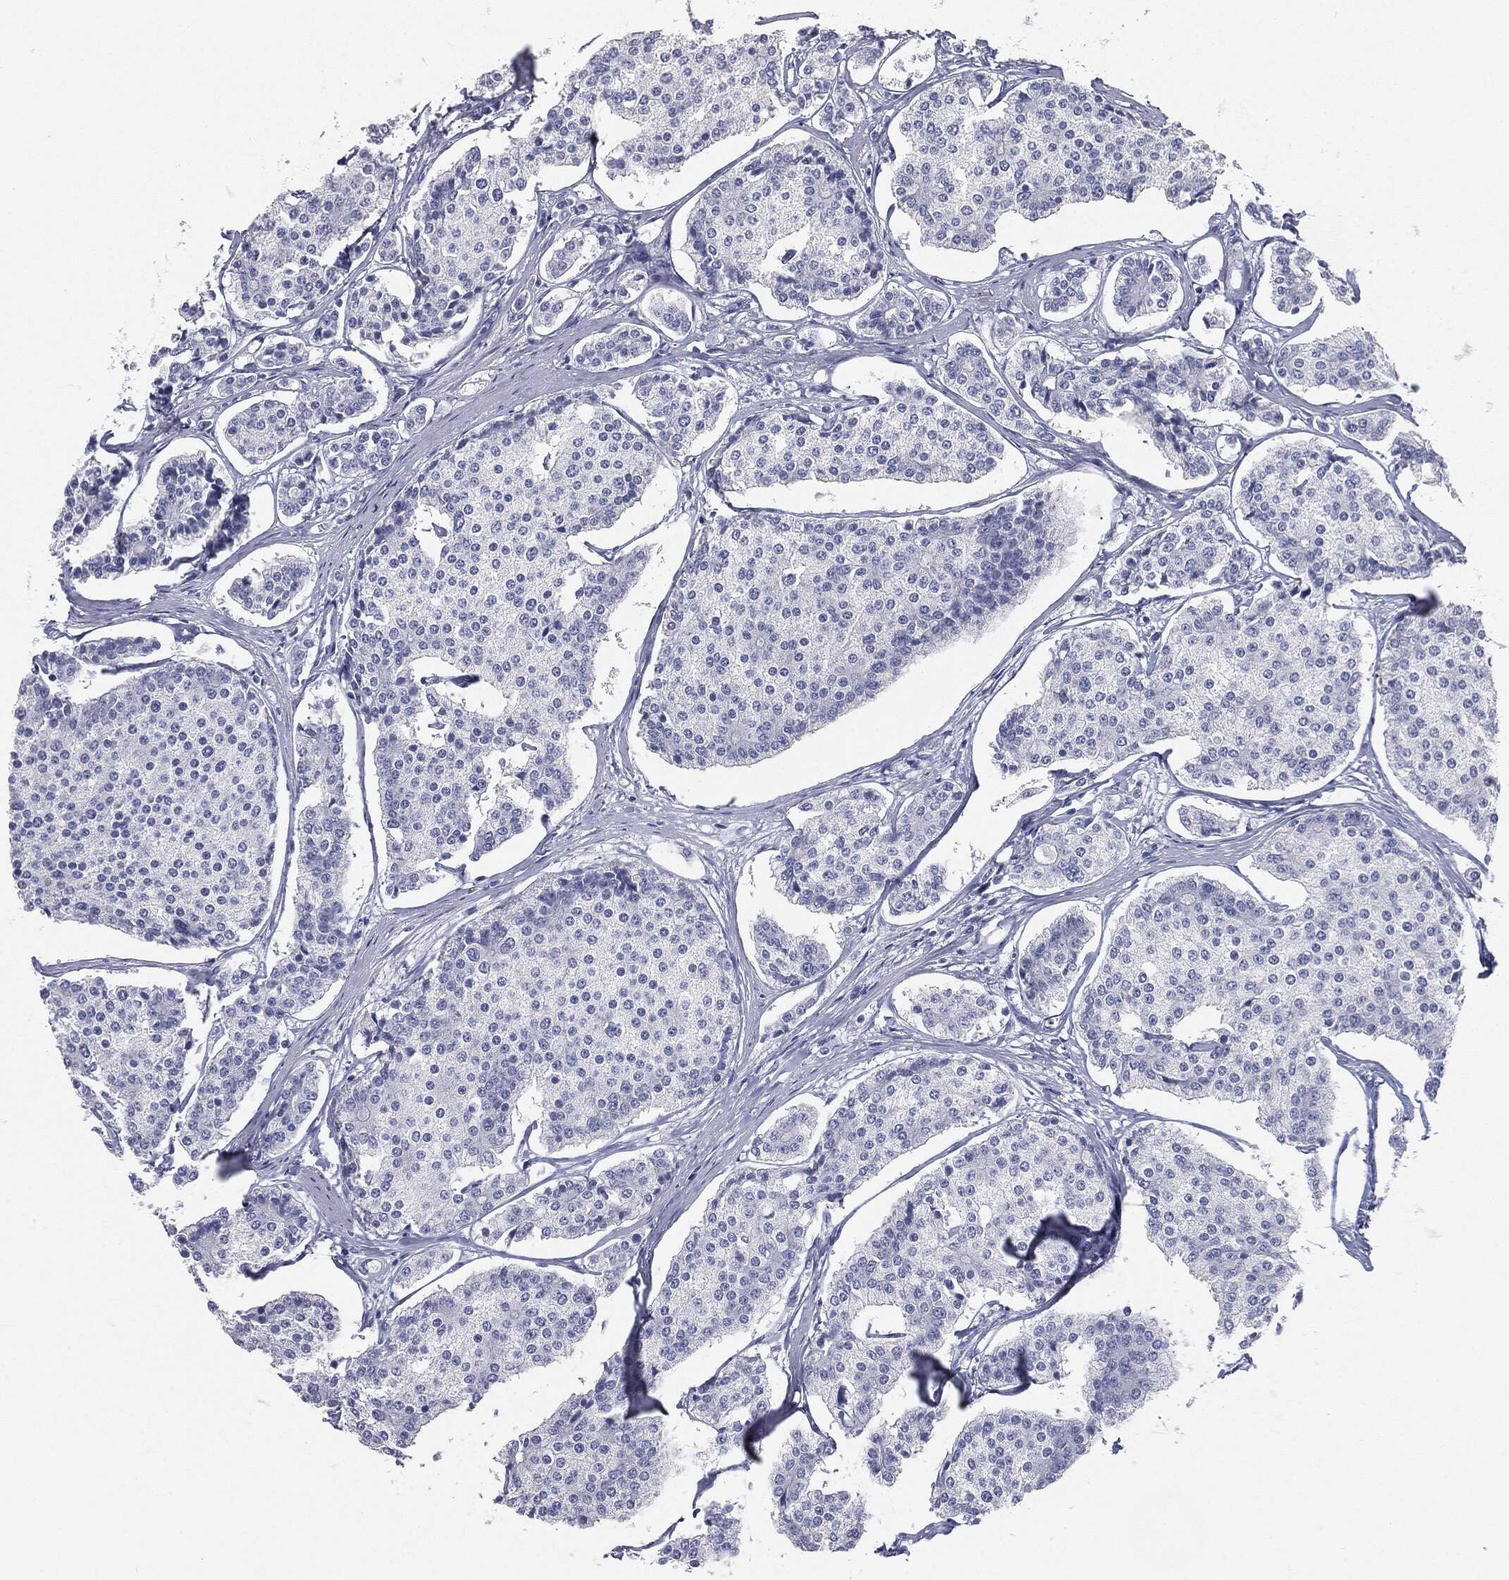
{"staining": {"intensity": "negative", "quantity": "none", "location": "none"}, "tissue": "carcinoid", "cell_type": "Tumor cells", "image_type": "cancer", "snomed": [{"axis": "morphology", "description": "Carcinoid, malignant, NOS"}, {"axis": "topography", "description": "Small intestine"}], "caption": "Tumor cells are negative for protein expression in human malignant carcinoid.", "gene": "CUZD1", "patient": {"sex": "female", "age": 65}}